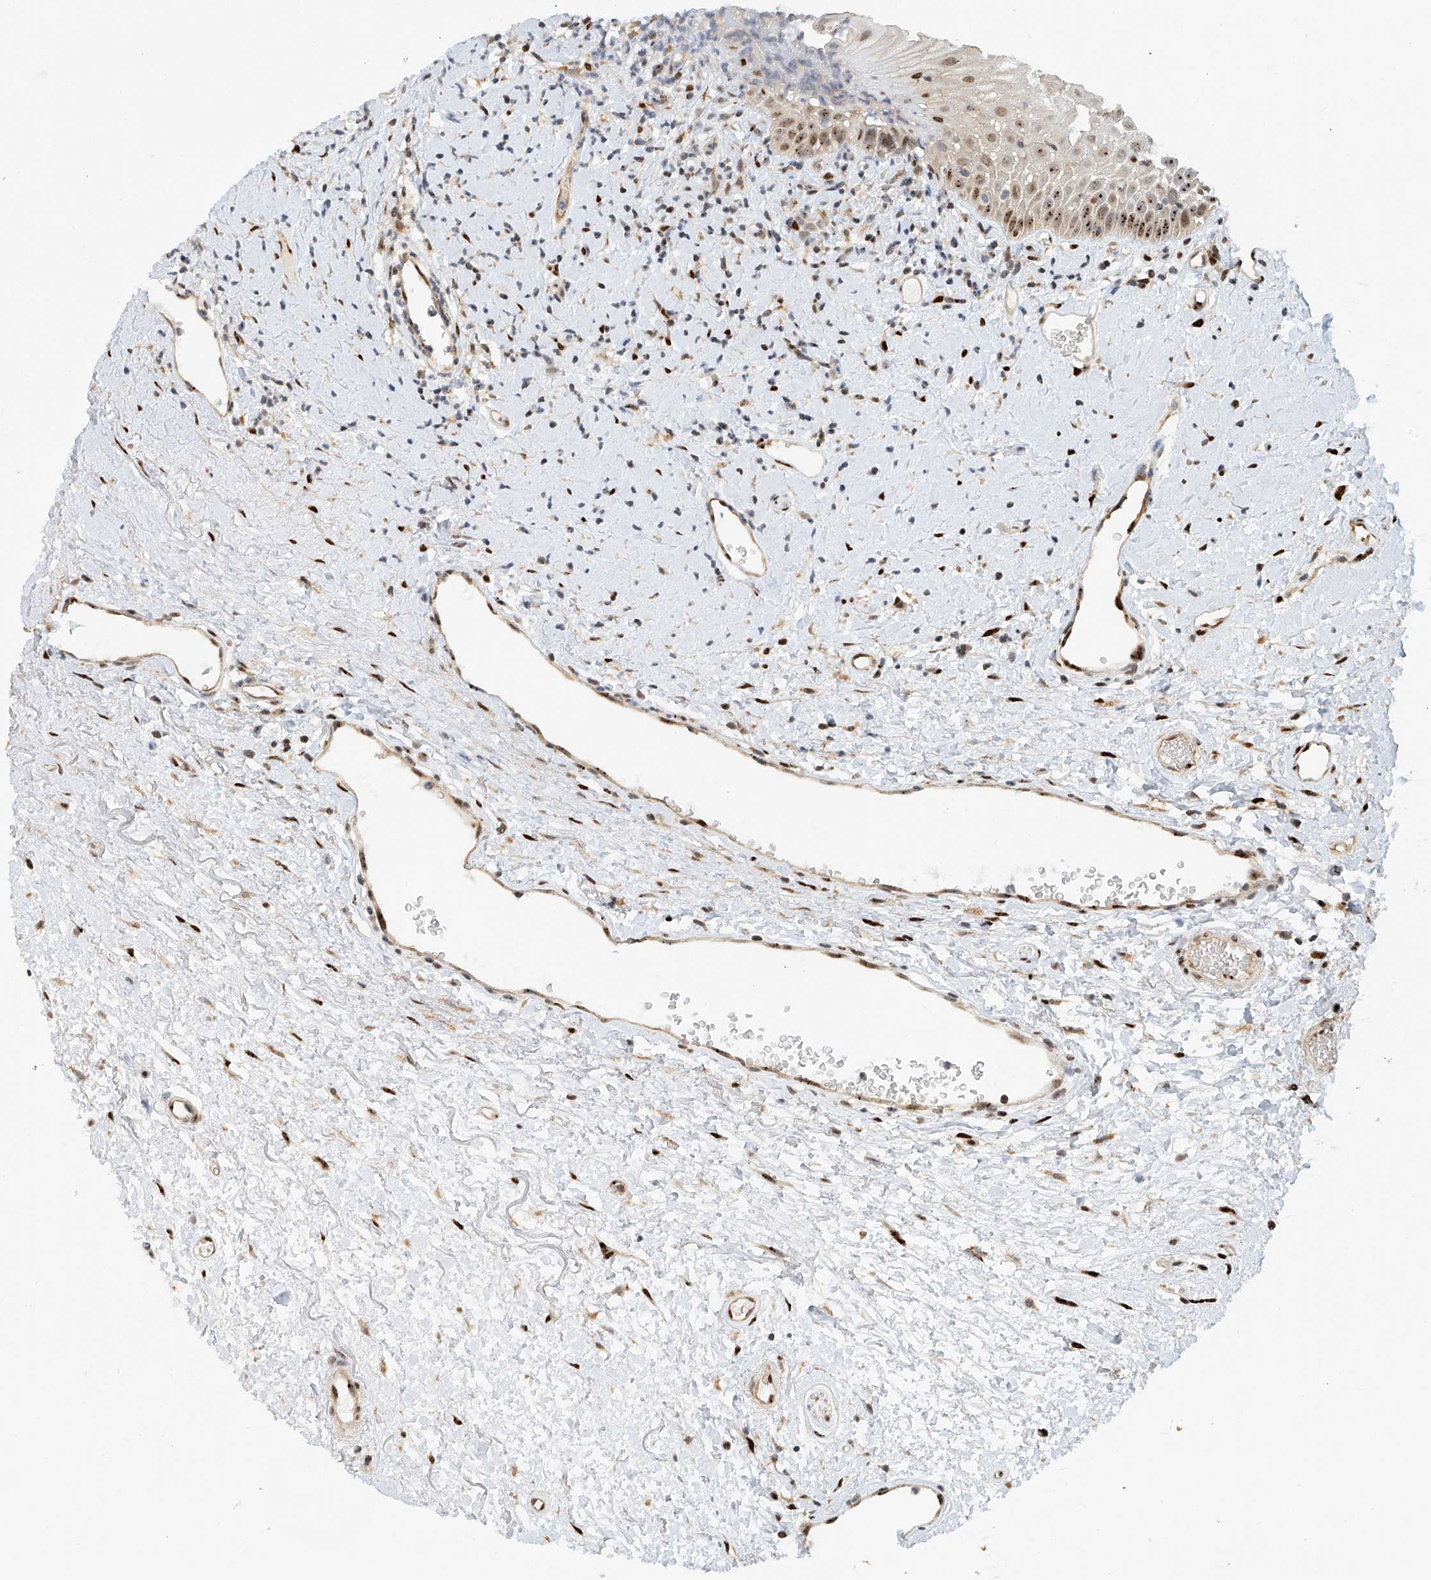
{"staining": {"intensity": "moderate", "quantity": "25%-75%", "location": "nuclear"}, "tissue": "oral mucosa", "cell_type": "Squamous epithelial cells", "image_type": "normal", "snomed": [{"axis": "morphology", "description": "Normal tissue, NOS"}, {"axis": "topography", "description": "Oral tissue"}], "caption": "A brown stain highlights moderate nuclear positivity of a protein in squamous epithelial cells of normal oral mucosa. (DAB IHC, brown staining for protein, blue staining for nuclei).", "gene": "ZNF514", "patient": {"sex": "female", "age": 76}}